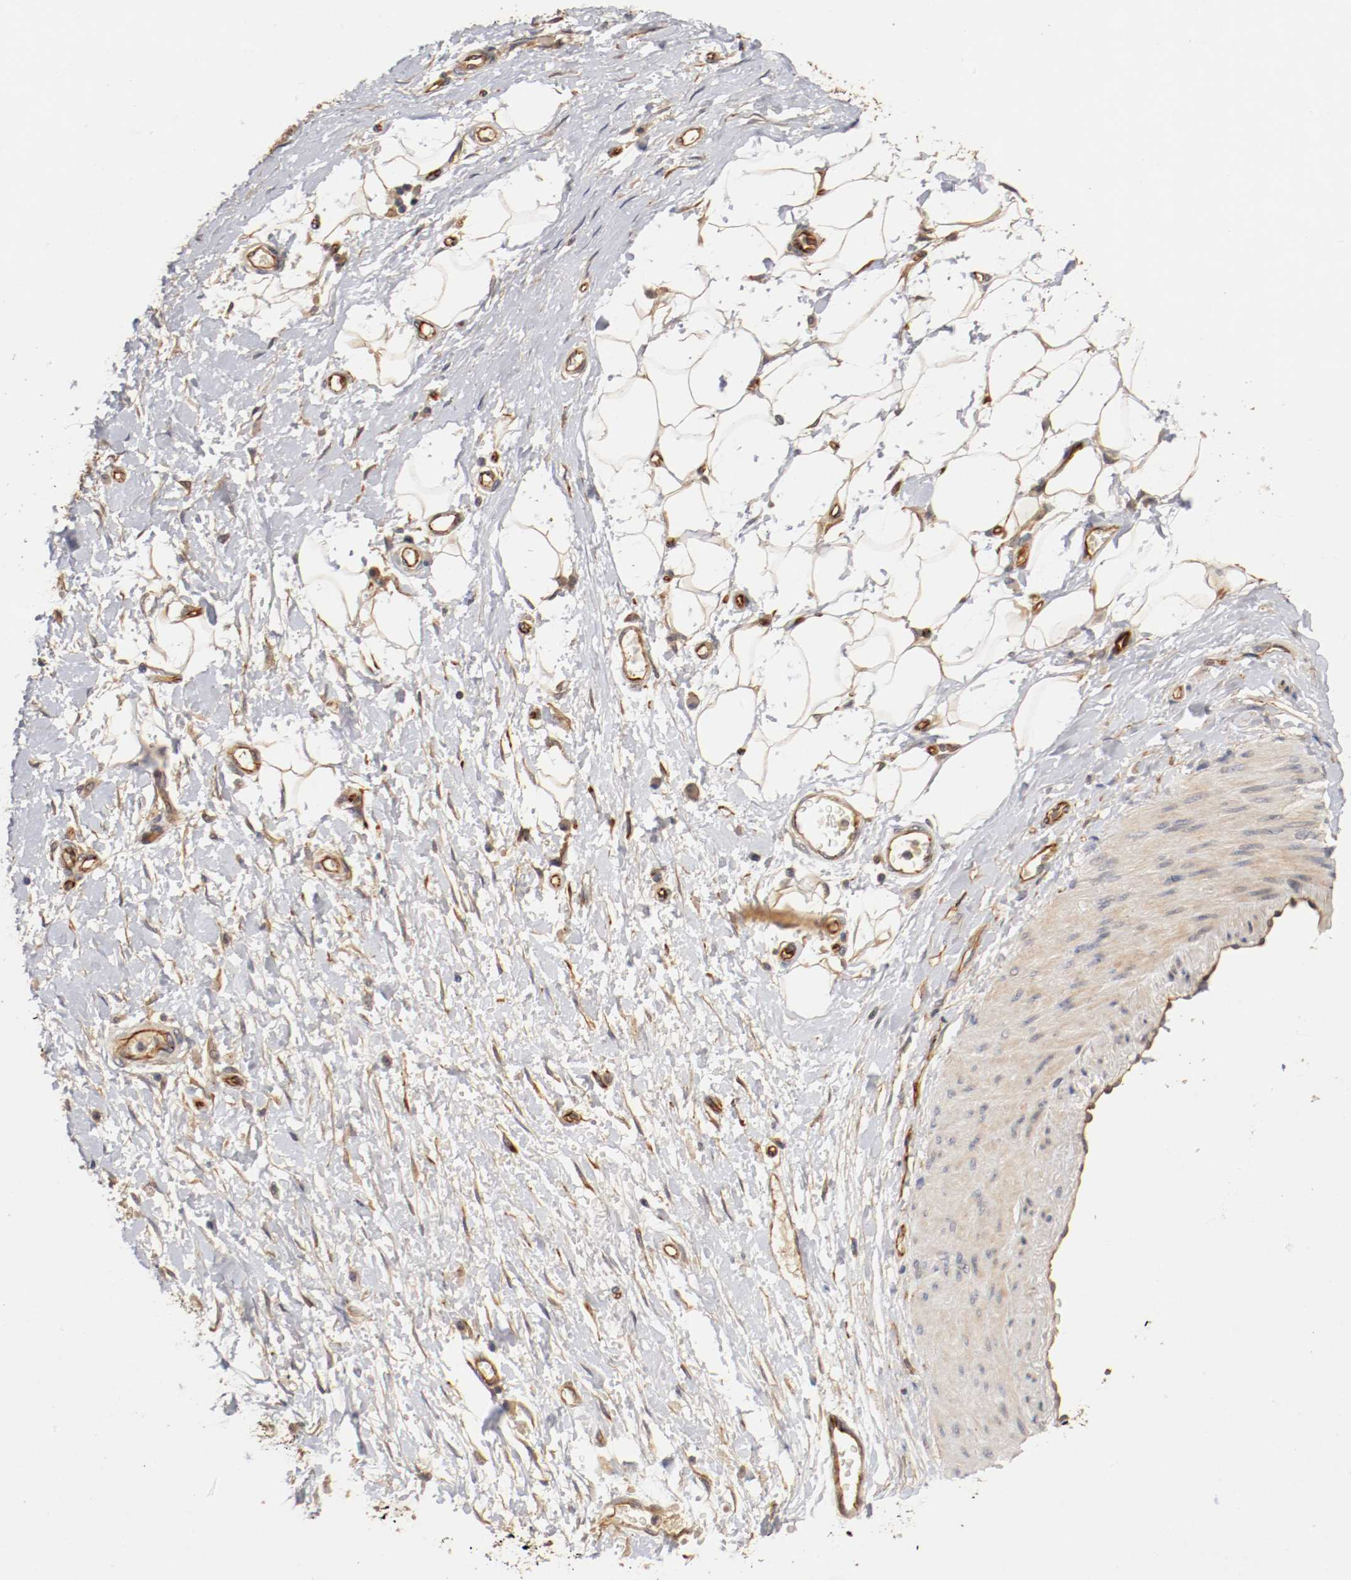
{"staining": {"intensity": "moderate", "quantity": ">75%", "location": "cytoplasmic/membranous"}, "tissue": "adipose tissue", "cell_type": "Adipocytes", "image_type": "normal", "snomed": [{"axis": "morphology", "description": "Normal tissue, NOS"}, {"axis": "morphology", "description": "Urothelial carcinoma, High grade"}, {"axis": "topography", "description": "Vascular tissue"}, {"axis": "topography", "description": "Urinary bladder"}], "caption": "An IHC image of normal tissue is shown. Protein staining in brown labels moderate cytoplasmic/membranous positivity in adipose tissue within adipocytes. Immunohistochemistry (ihc) stains the protein of interest in brown and the nuclei are stained blue.", "gene": "TYK2", "patient": {"sex": "female", "age": 56}}